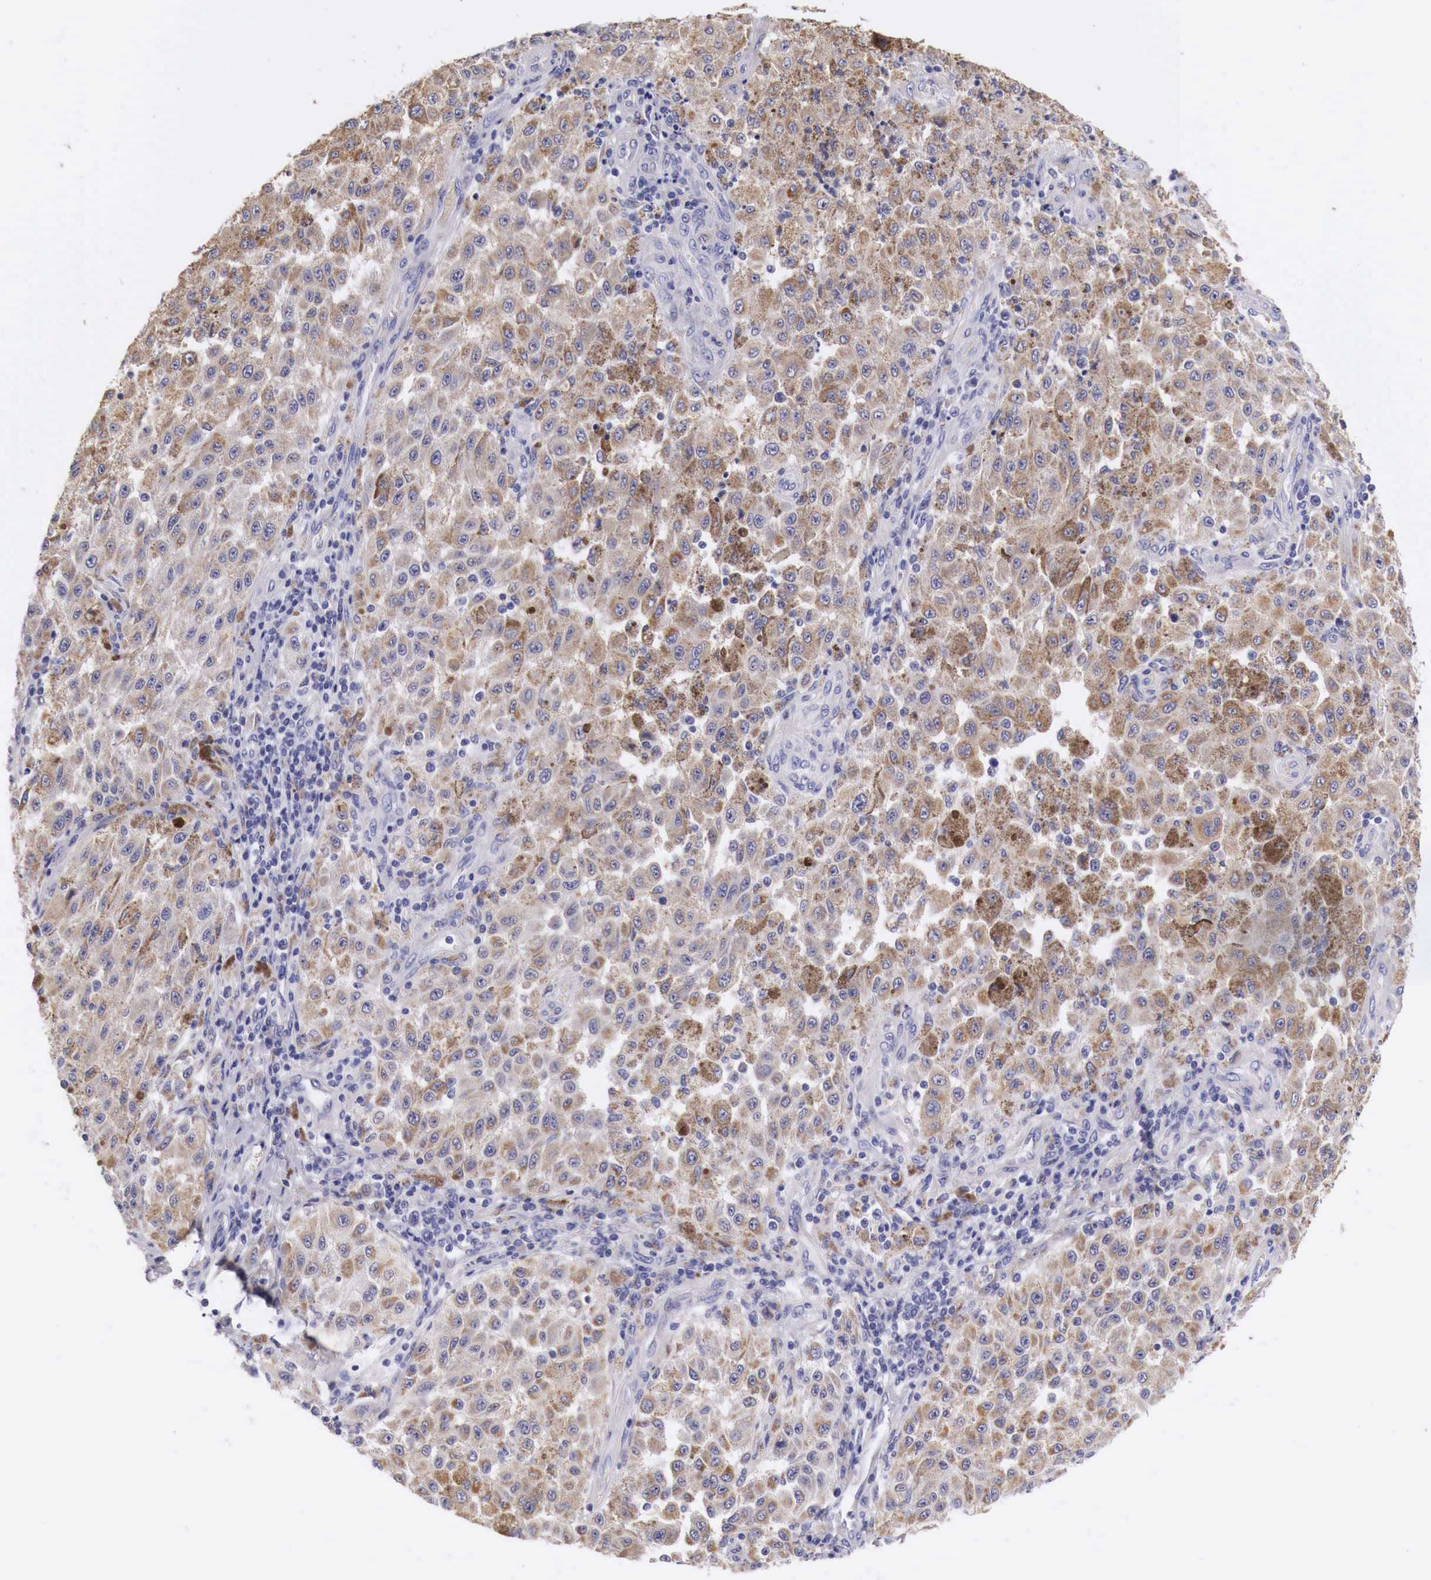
{"staining": {"intensity": "moderate", "quantity": ">75%", "location": "cytoplasmic/membranous"}, "tissue": "melanoma", "cell_type": "Tumor cells", "image_type": "cancer", "snomed": [{"axis": "morphology", "description": "Malignant melanoma, NOS"}, {"axis": "topography", "description": "Skin"}], "caption": "A brown stain highlights moderate cytoplasmic/membranous positivity of a protein in melanoma tumor cells.", "gene": "NREP", "patient": {"sex": "female", "age": 64}}